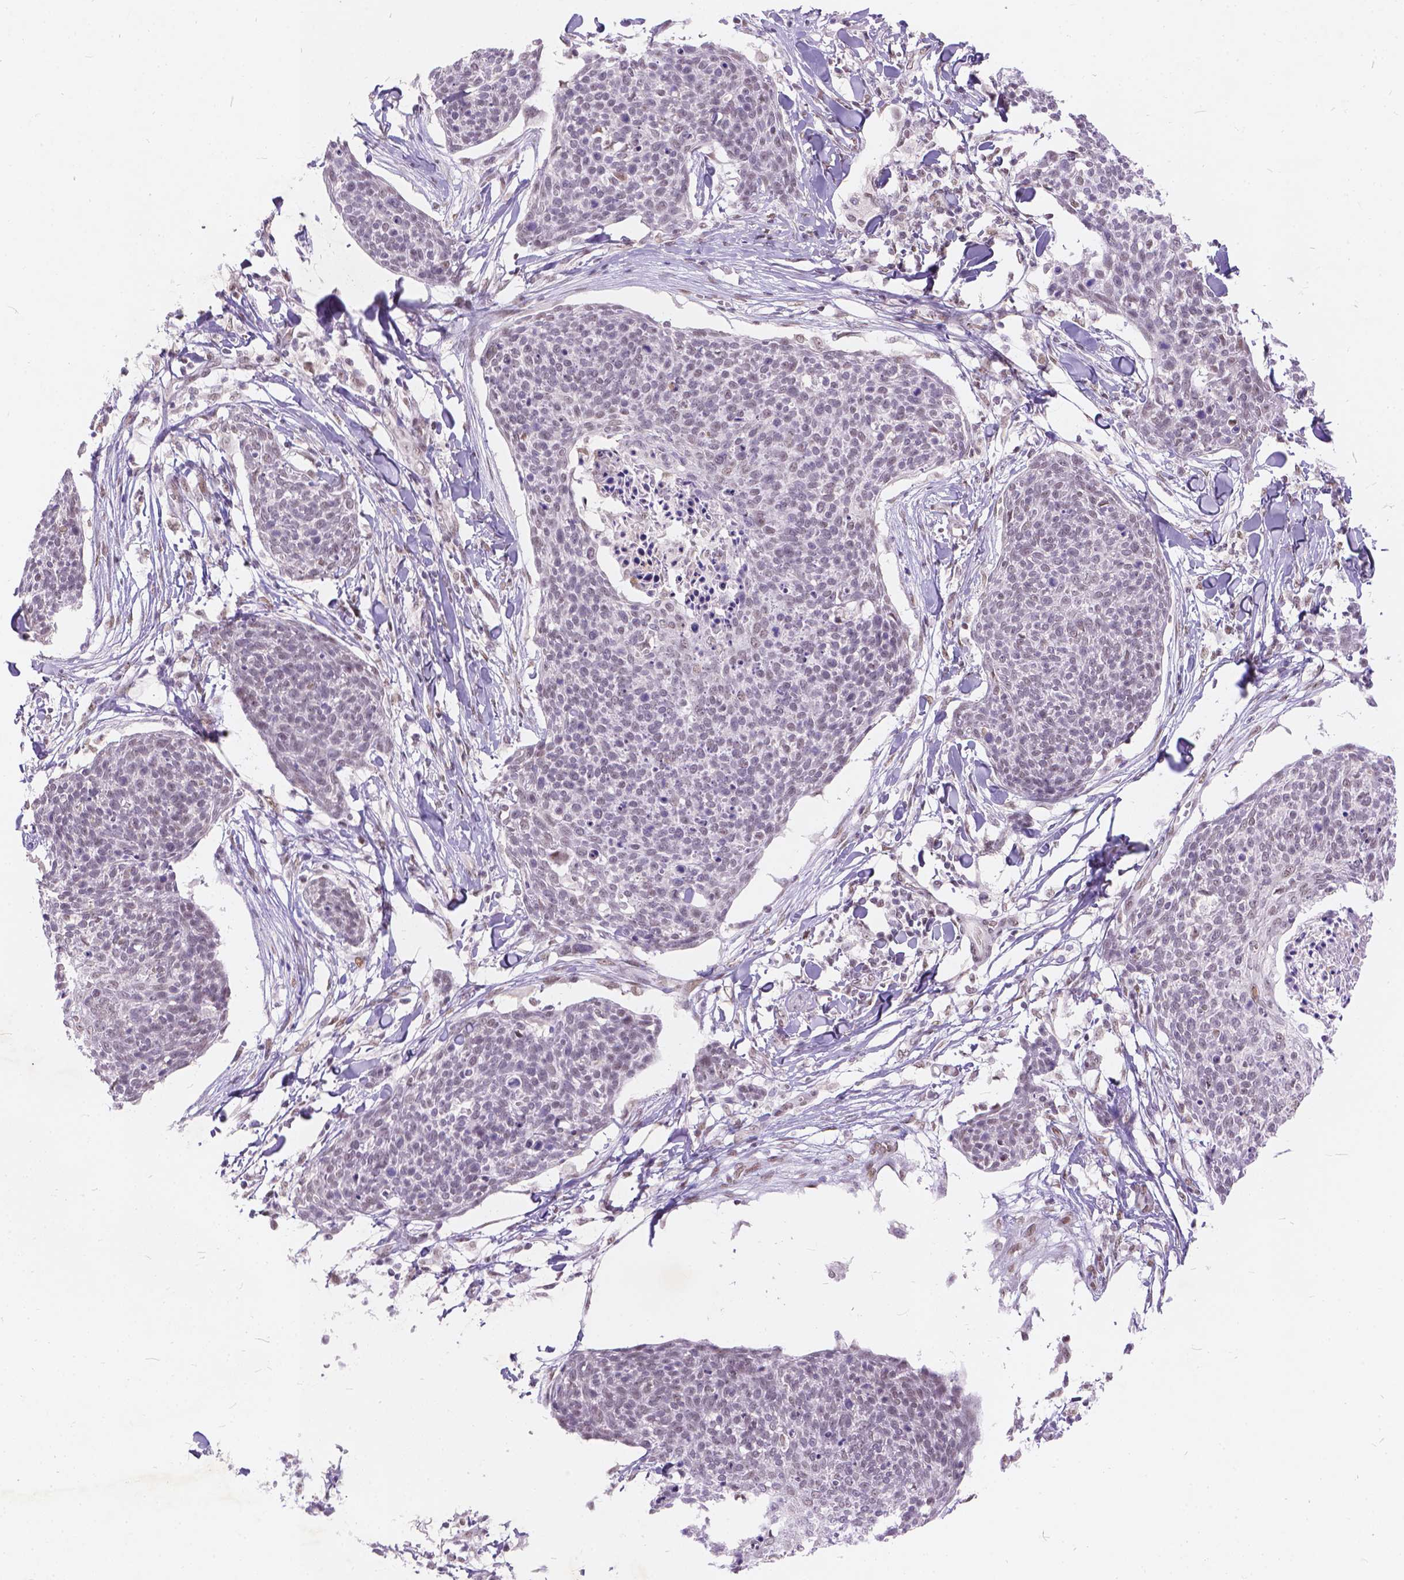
{"staining": {"intensity": "weak", "quantity": "<25%", "location": "nuclear"}, "tissue": "skin cancer", "cell_type": "Tumor cells", "image_type": "cancer", "snomed": [{"axis": "morphology", "description": "Squamous cell carcinoma, NOS"}, {"axis": "topography", "description": "Skin"}, {"axis": "topography", "description": "Vulva"}], "caption": "This is a photomicrograph of immunohistochemistry (IHC) staining of skin cancer, which shows no staining in tumor cells.", "gene": "FAM53A", "patient": {"sex": "female", "age": 75}}